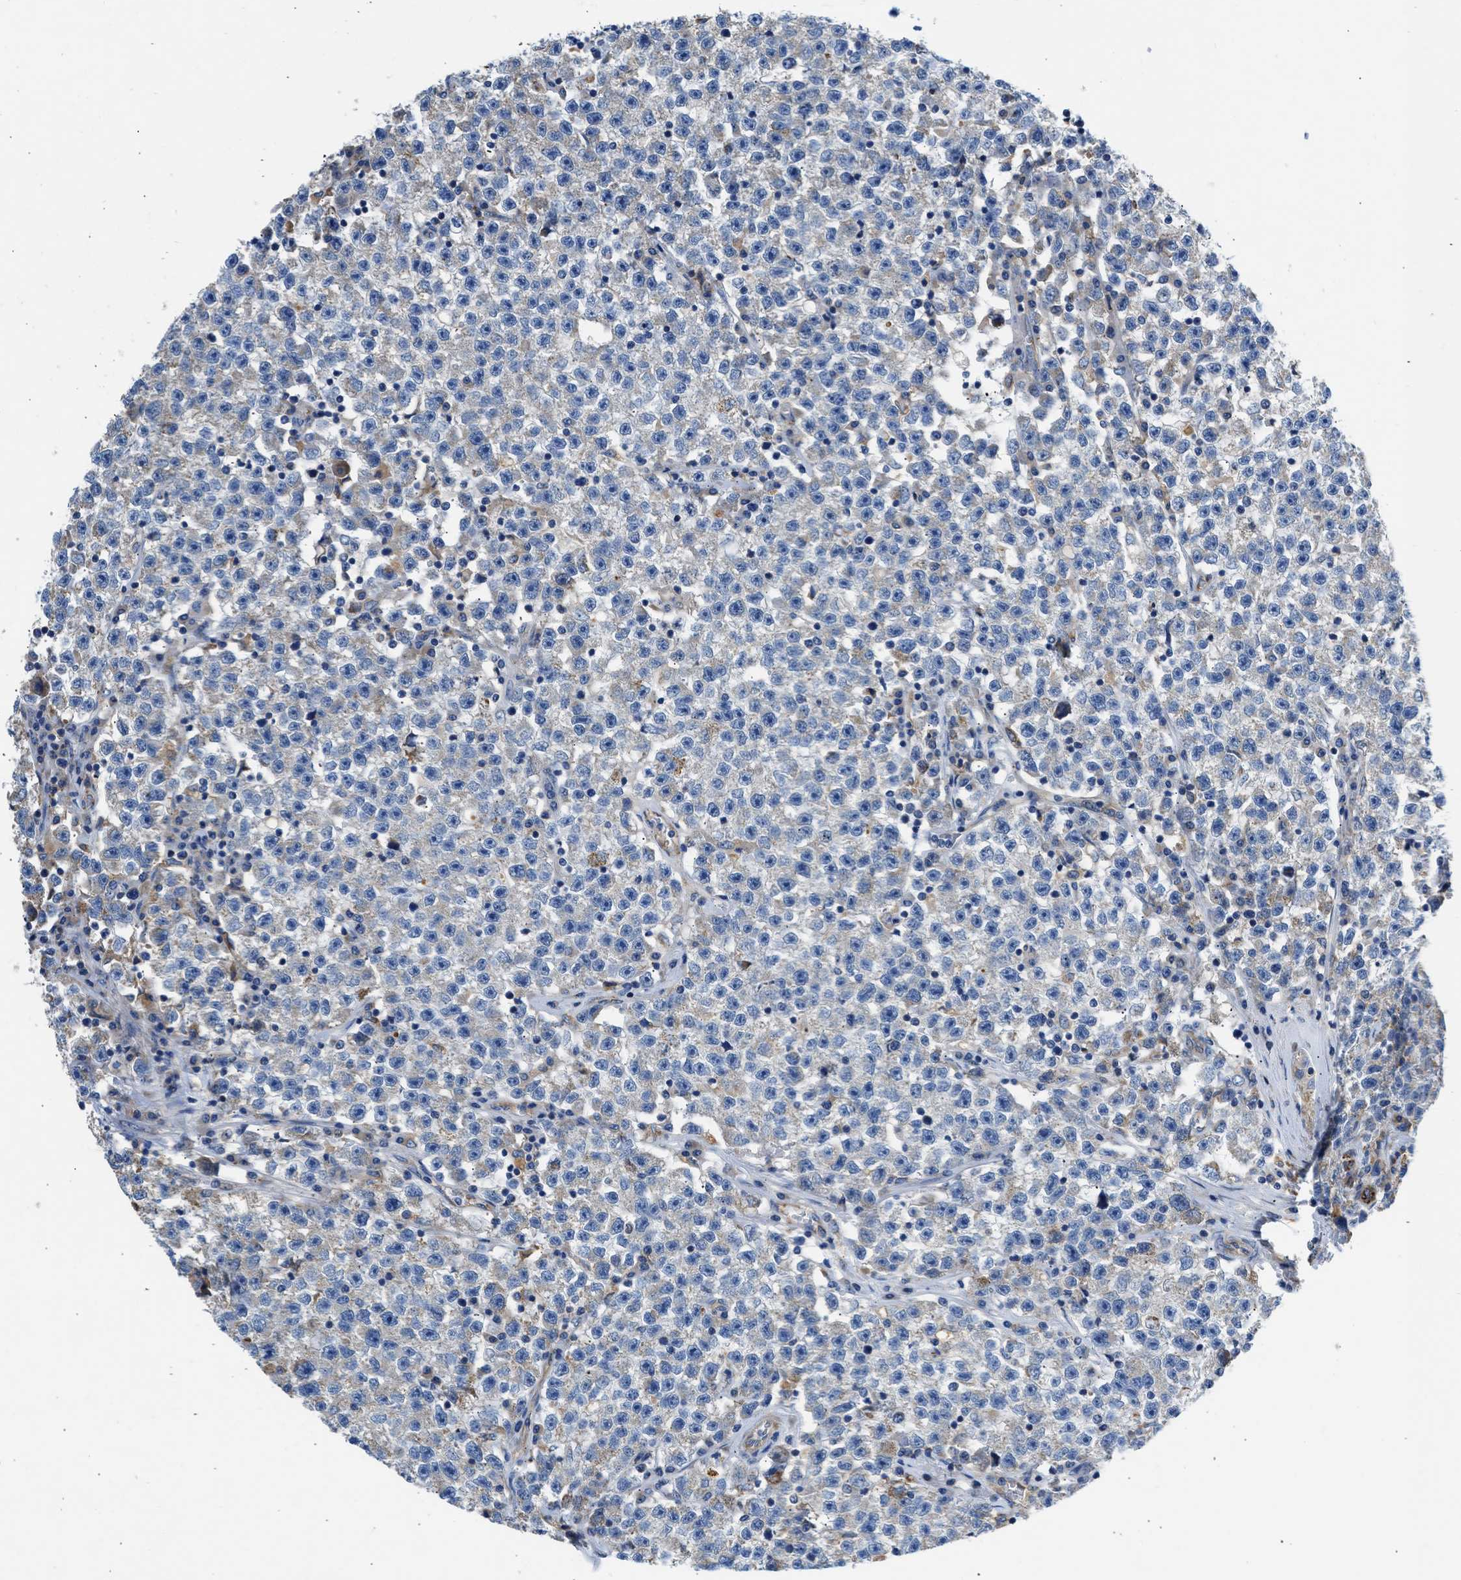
{"staining": {"intensity": "weak", "quantity": "<25%", "location": "cytoplasmic/membranous"}, "tissue": "testis cancer", "cell_type": "Tumor cells", "image_type": "cancer", "snomed": [{"axis": "morphology", "description": "Seminoma, NOS"}, {"axis": "topography", "description": "Testis"}], "caption": "The image reveals no significant expression in tumor cells of testis seminoma.", "gene": "ULK4", "patient": {"sex": "male", "age": 22}}